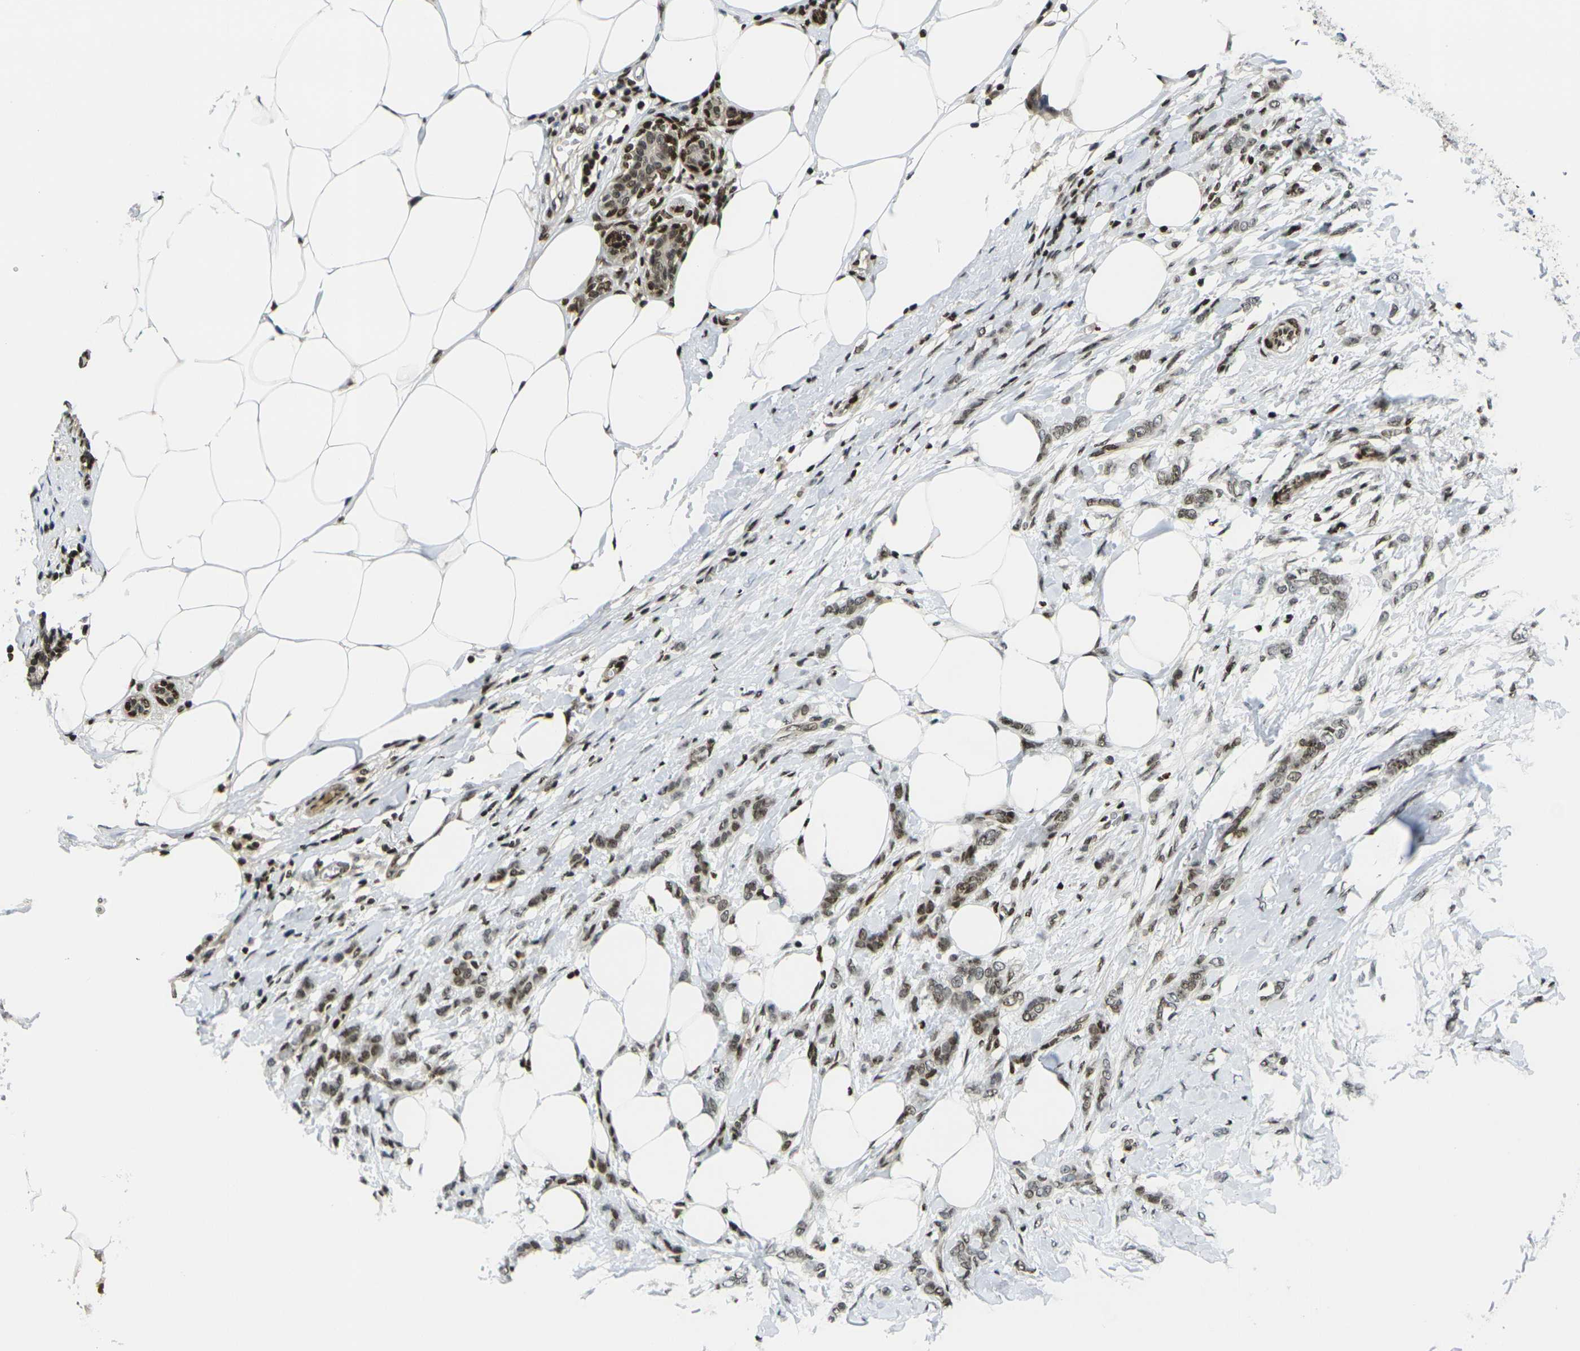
{"staining": {"intensity": "moderate", "quantity": "25%-75%", "location": "nuclear"}, "tissue": "breast cancer", "cell_type": "Tumor cells", "image_type": "cancer", "snomed": [{"axis": "morphology", "description": "Lobular carcinoma, in situ"}, {"axis": "morphology", "description": "Lobular carcinoma"}, {"axis": "topography", "description": "Breast"}], "caption": "Immunohistochemistry (IHC) (DAB) staining of human breast cancer (lobular carcinoma) displays moderate nuclear protein staining in about 25%-75% of tumor cells.", "gene": "H1-10", "patient": {"sex": "female", "age": 41}}